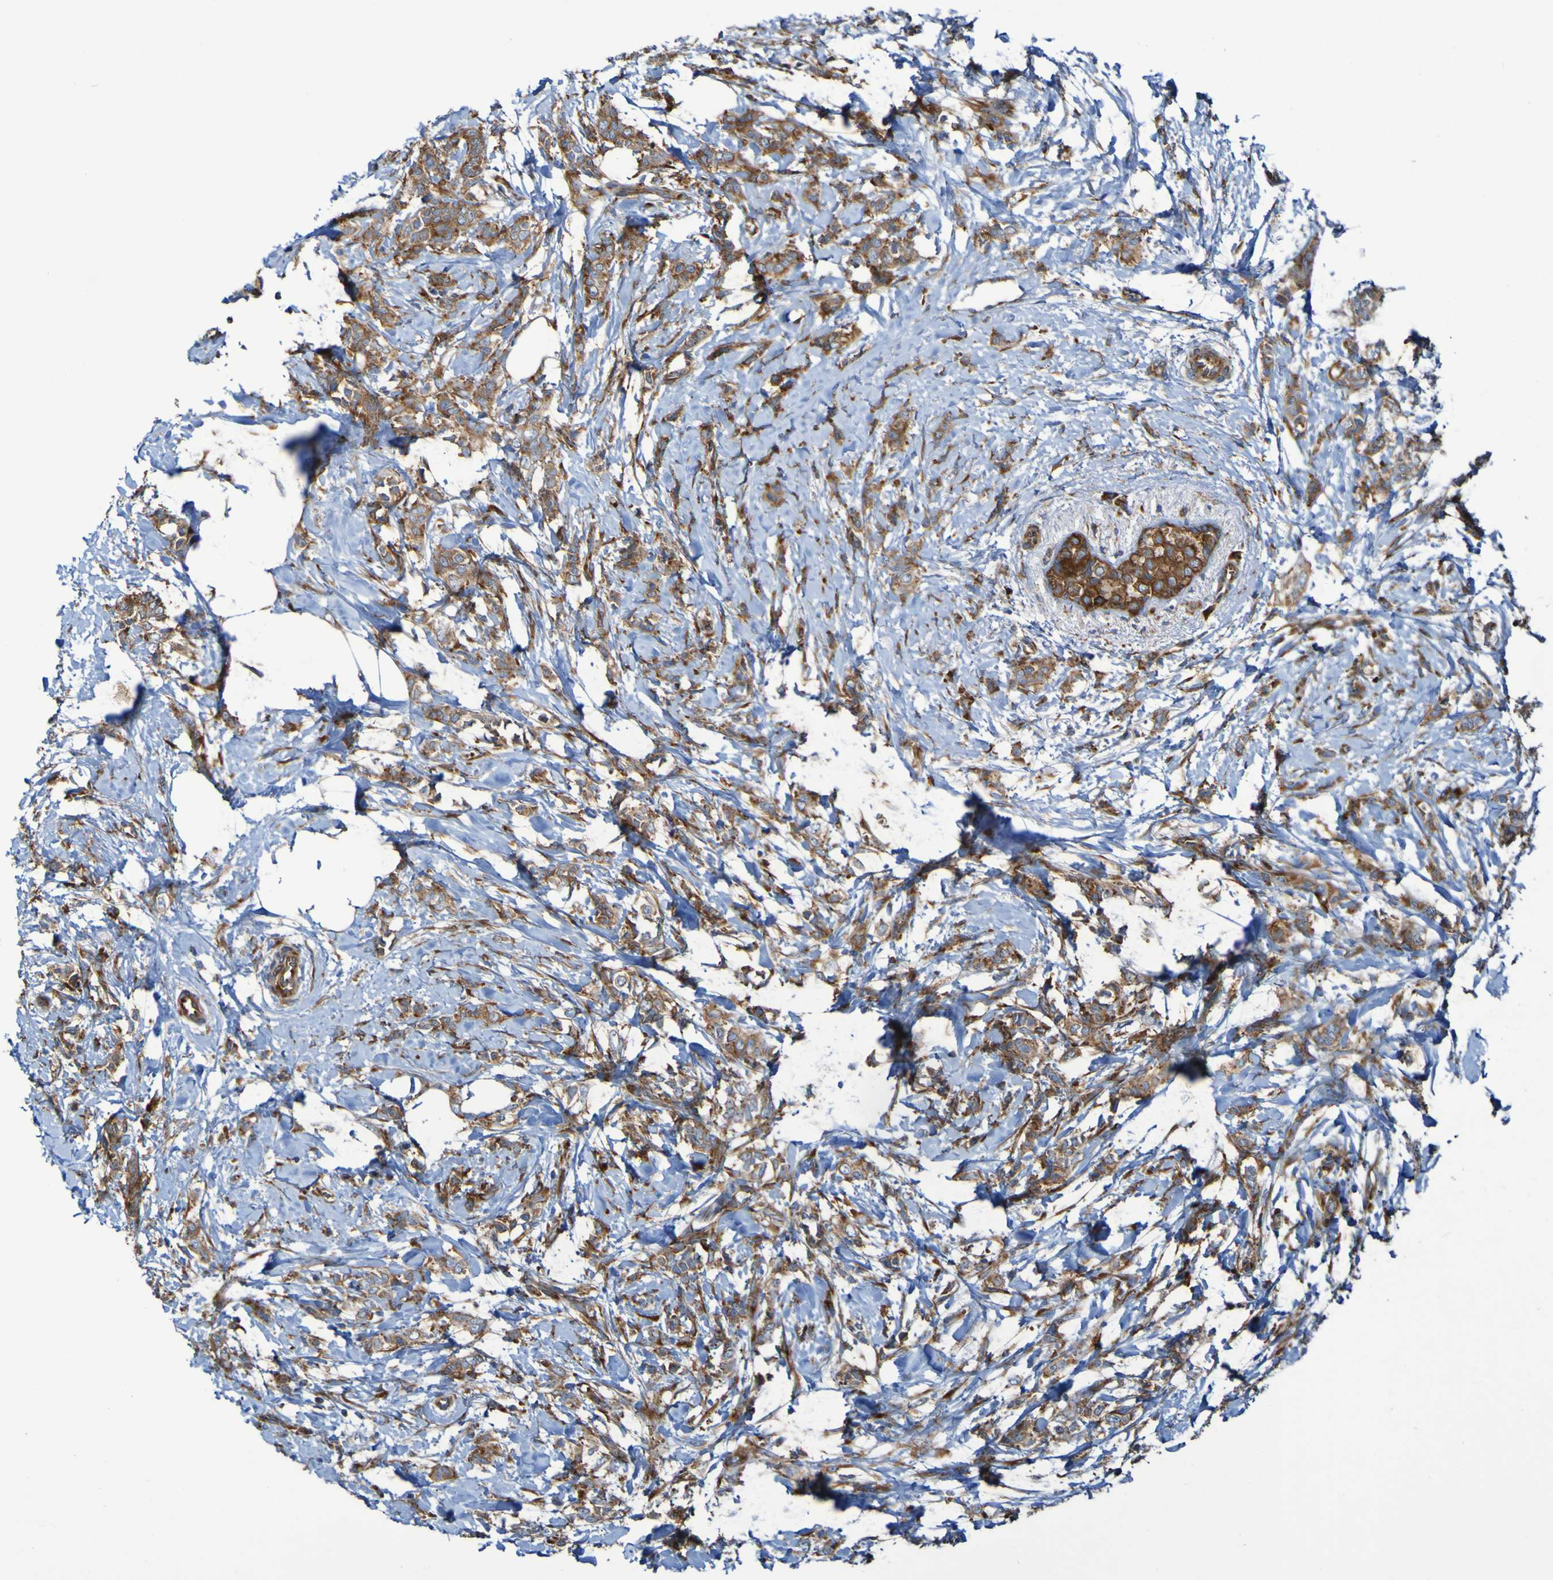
{"staining": {"intensity": "moderate", "quantity": ">75%", "location": "cytoplasmic/membranous"}, "tissue": "breast cancer", "cell_type": "Tumor cells", "image_type": "cancer", "snomed": [{"axis": "morphology", "description": "Lobular carcinoma, in situ"}, {"axis": "morphology", "description": "Lobular carcinoma"}, {"axis": "topography", "description": "Breast"}], "caption": "DAB immunohistochemical staining of human lobular carcinoma (breast) displays moderate cytoplasmic/membranous protein expression in about >75% of tumor cells.", "gene": "RPL10", "patient": {"sex": "female", "age": 41}}